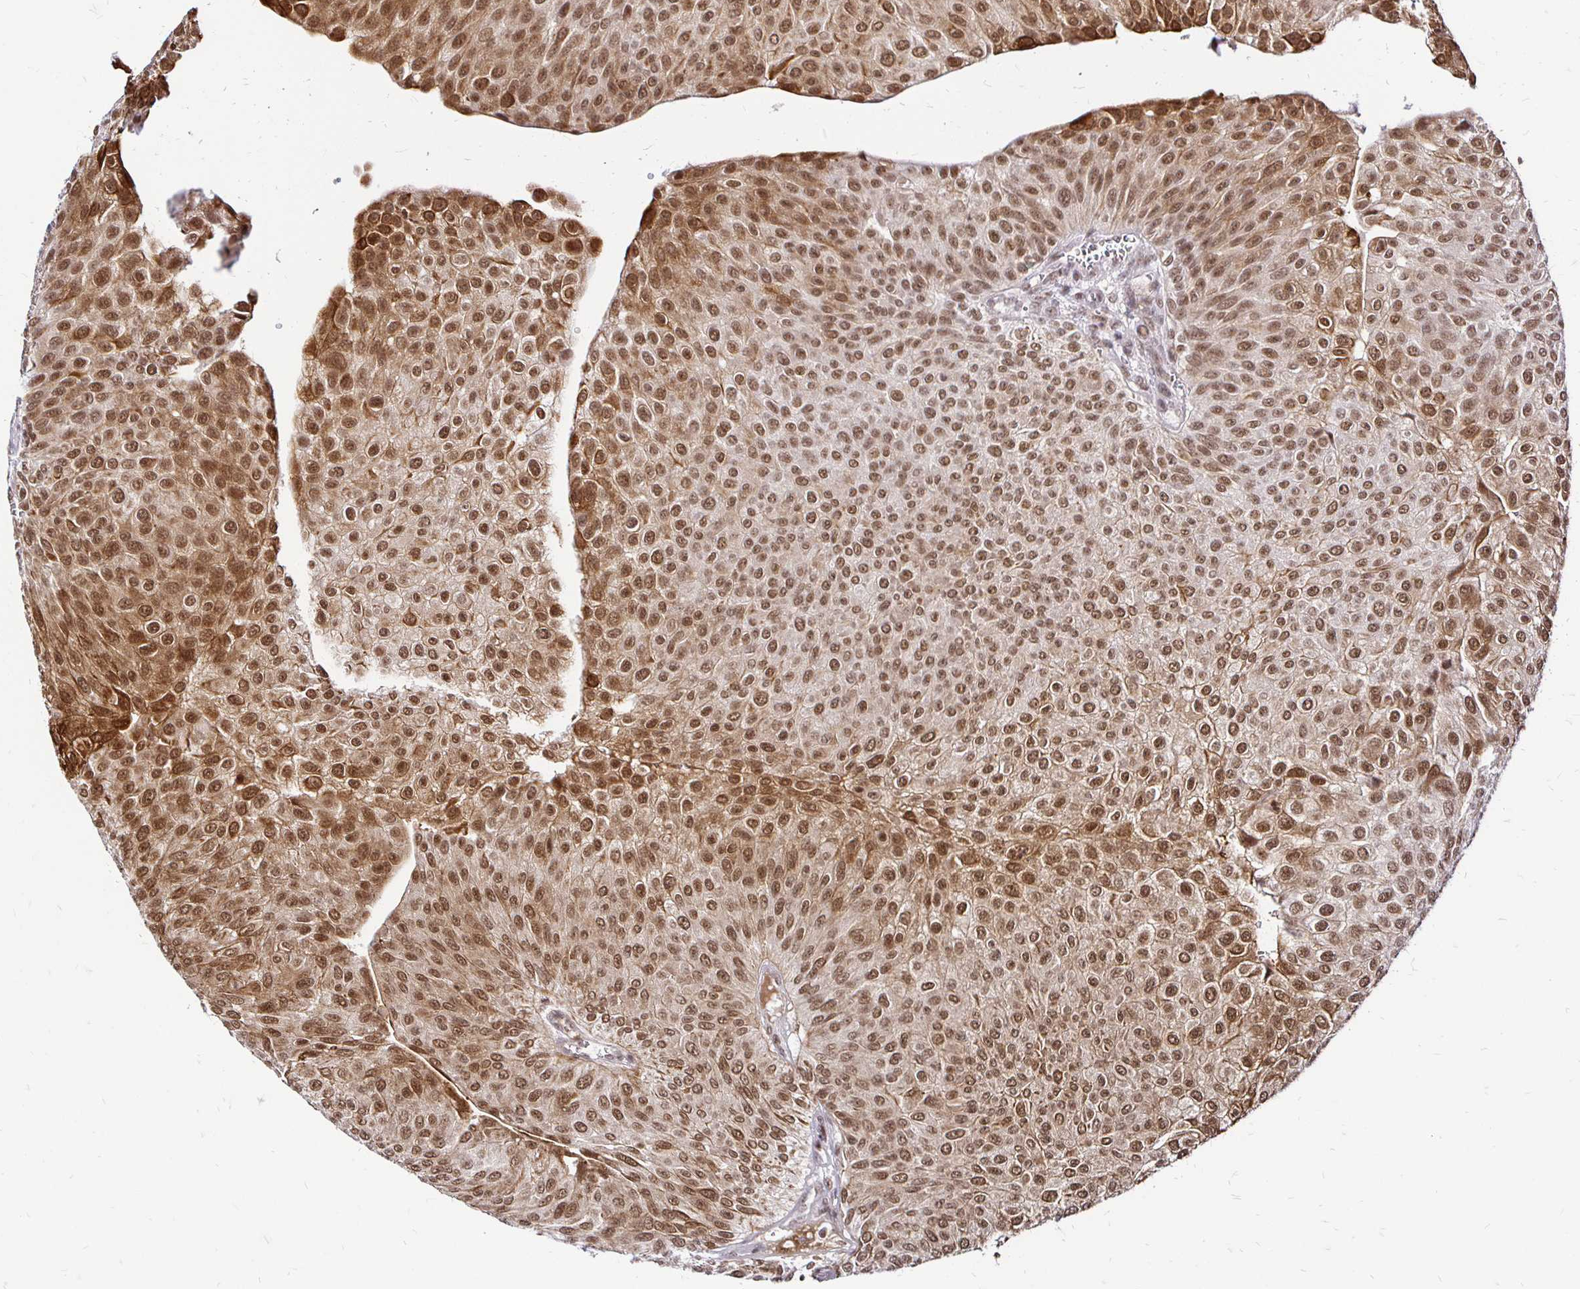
{"staining": {"intensity": "moderate", "quantity": ">75%", "location": "cytoplasmic/membranous,nuclear"}, "tissue": "urothelial cancer", "cell_type": "Tumor cells", "image_type": "cancer", "snomed": [{"axis": "morphology", "description": "Urothelial carcinoma, NOS"}, {"axis": "topography", "description": "Urinary bladder"}], "caption": "The histopathology image demonstrates immunohistochemical staining of urothelial cancer. There is moderate cytoplasmic/membranous and nuclear expression is present in about >75% of tumor cells.", "gene": "SIN3A", "patient": {"sex": "male", "age": 67}}